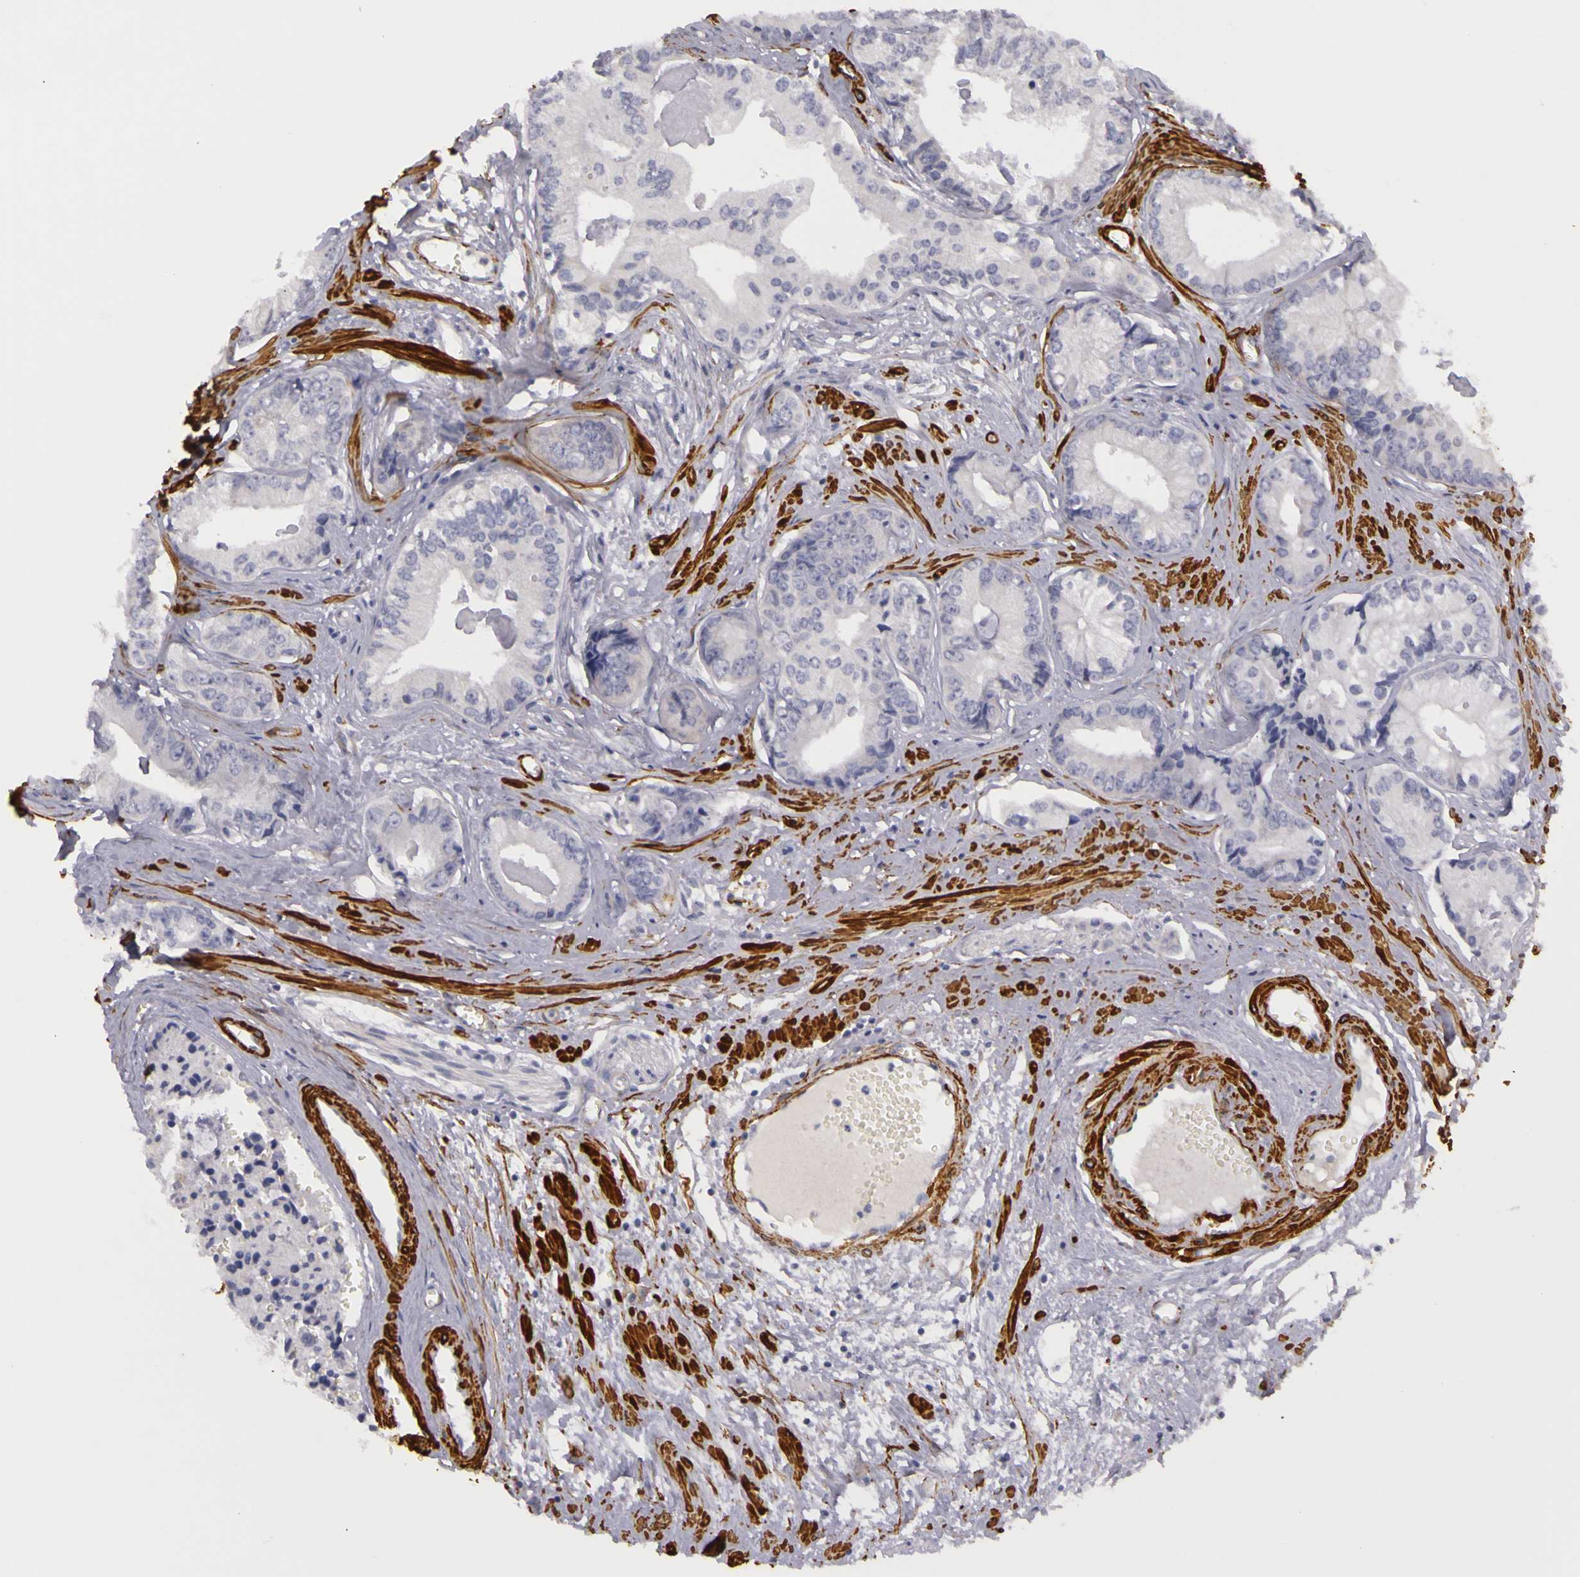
{"staining": {"intensity": "negative", "quantity": "none", "location": "none"}, "tissue": "prostate cancer", "cell_type": "Tumor cells", "image_type": "cancer", "snomed": [{"axis": "morphology", "description": "Adenocarcinoma, High grade"}, {"axis": "topography", "description": "Prostate"}], "caption": "This photomicrograph is of high-grade adenocarcinoma (prostate) stained with immunohistochemistry (IHC) to label a protein in brown with the nuclei are counter-stained blue. There is no expression in tumor cells. (Brightfield microscopy of DAB immunohistochemistry (IHC) at high magnification).", "gene": "CNTN2", "patient": {"sex": "male", "age": 56}}